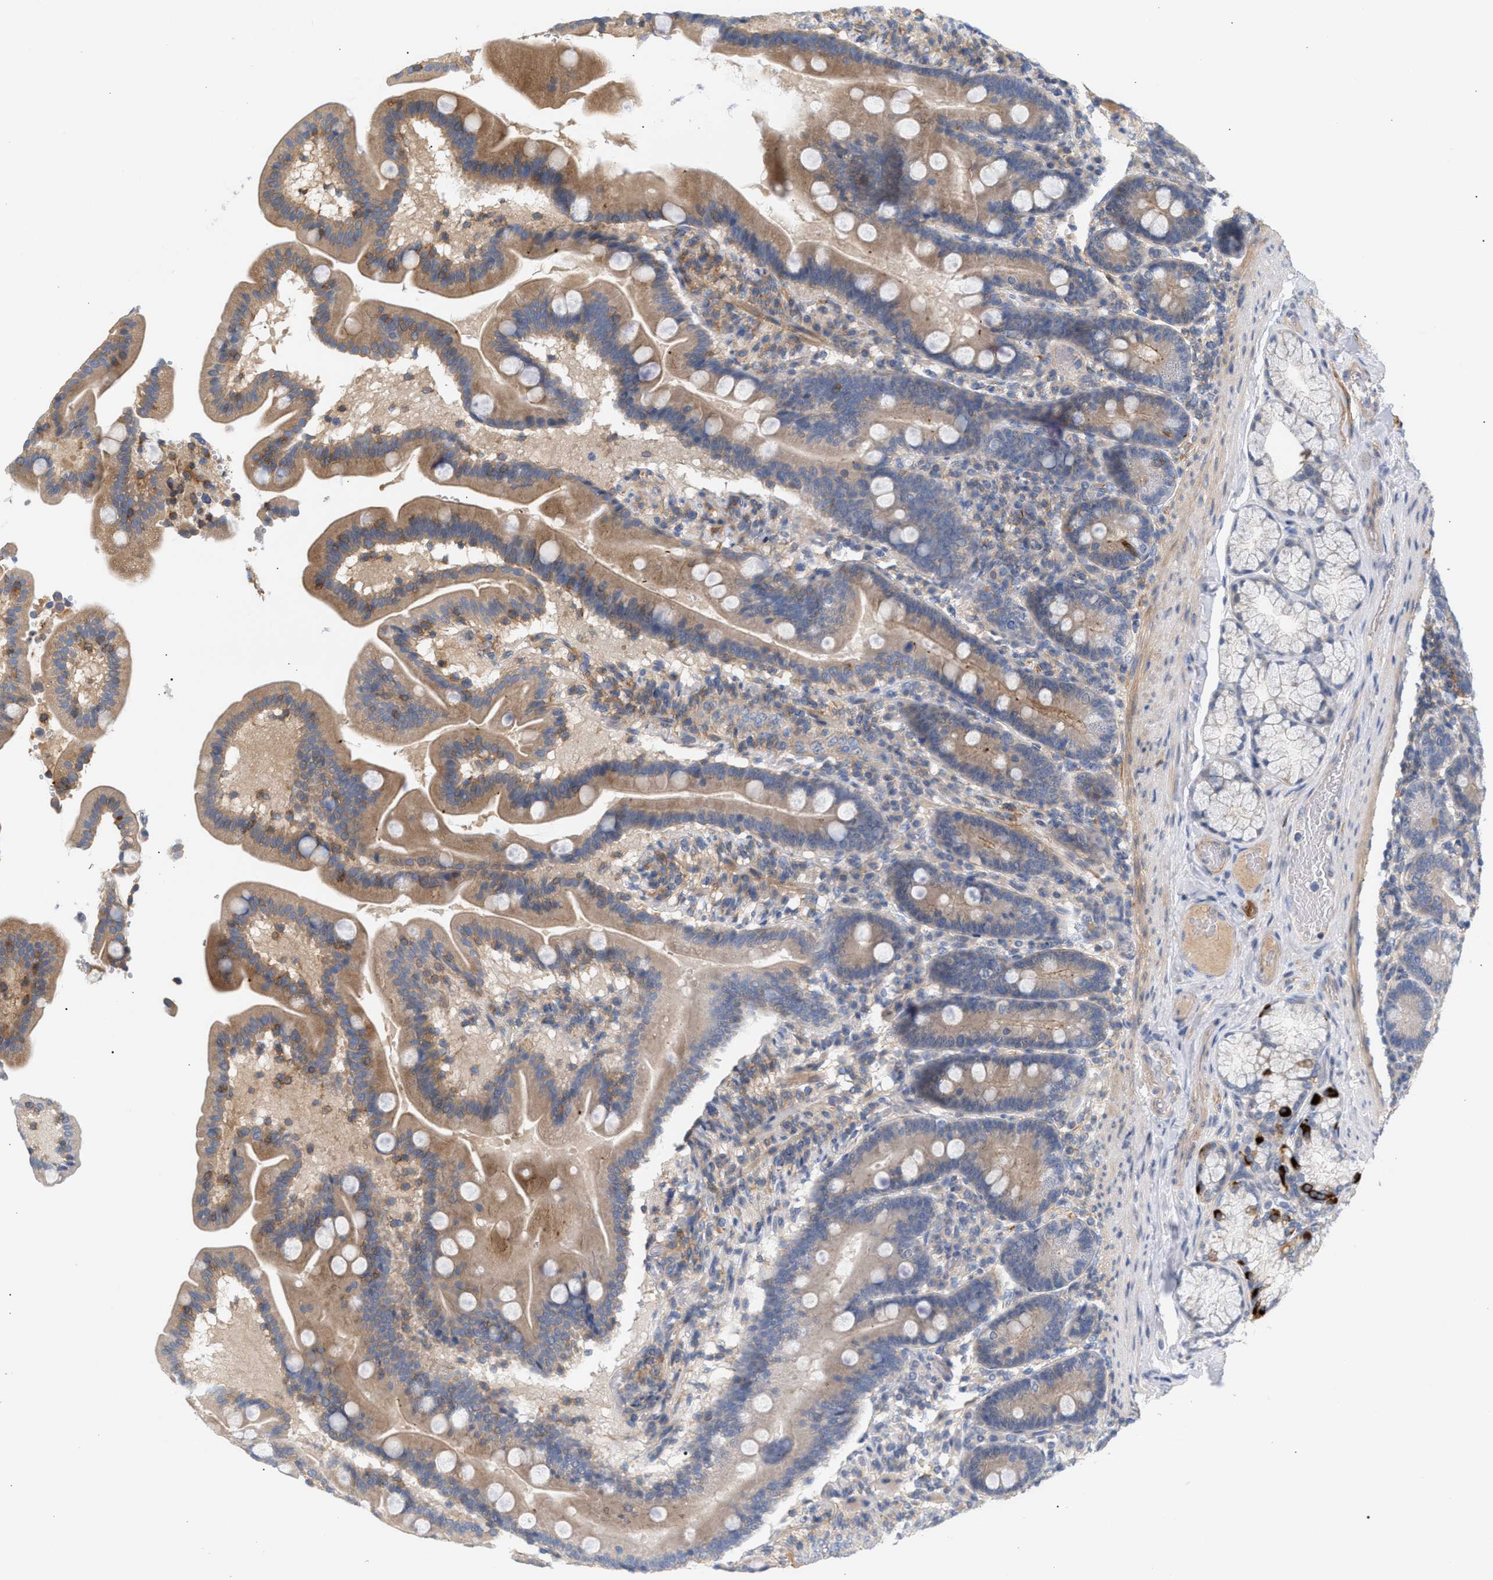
{"staining": {"intensity": "moderate", "quantity": "<25%", "location": "cytoplasmic/membranous"}, "tissue": "duodenum", "cell_type": "Glandular cells", "image_type": "normal", "snomed": [{"axis": "morphology", "description": "Normal tissue, NOS"}, {"axis": "topography", "description": "Duodenum"}], "caption": "Moderate cytoplasmic/membranous protein staining is seen in approximately <25% of glandular cells in duodenum. (DAB (3,3'-diaminobenzidine) = brown stain, brightfield microscopy at high magnification).", "gene": "LRCH1", "patient": {"sex": "male", "age": 54}}